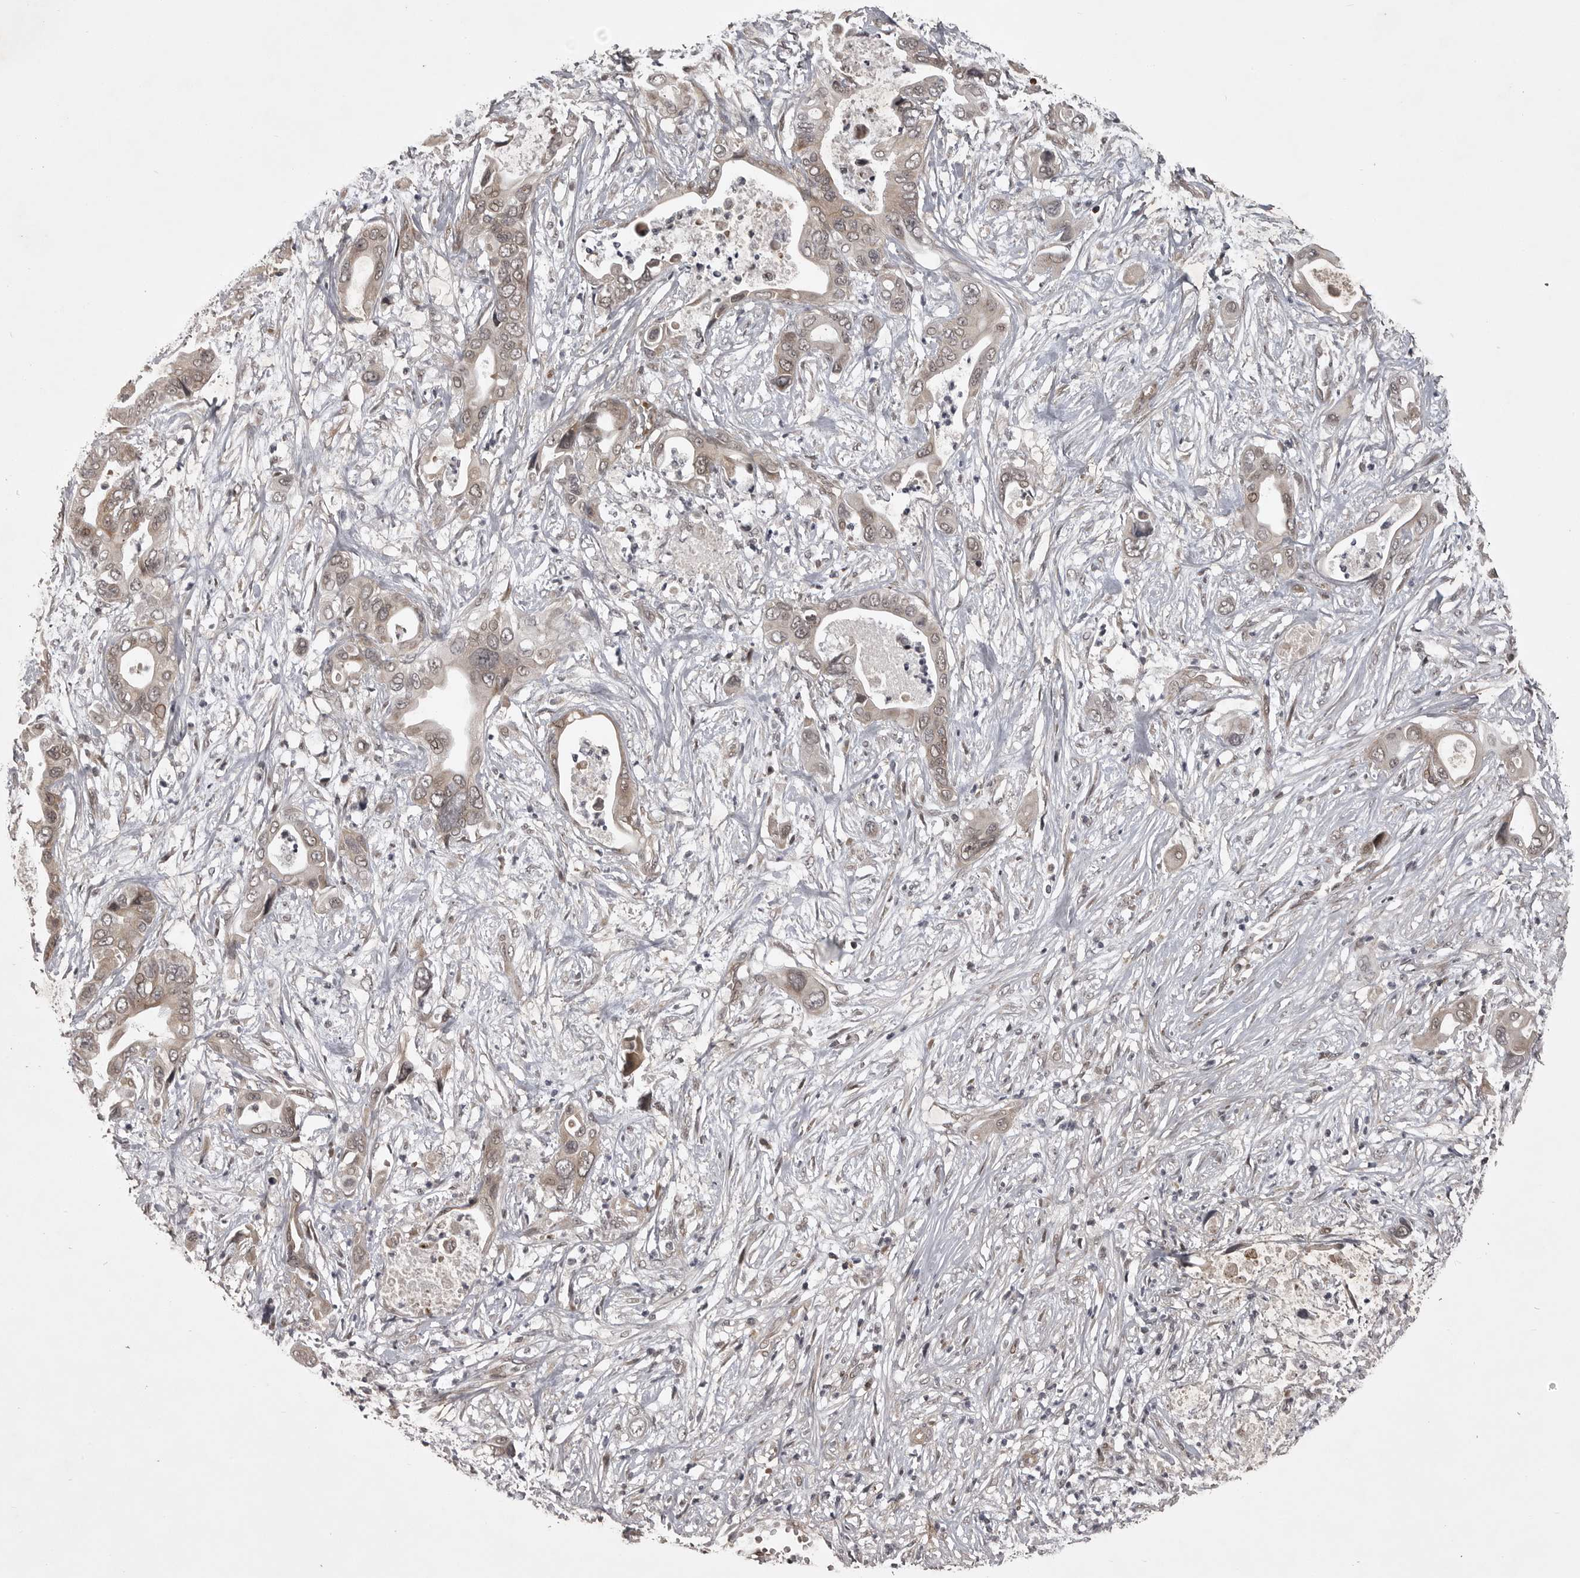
{"staining": {"intensity": "weak", "quantity": ">75%", "location": "cytoplasmic/membranous"}, "tissue": "pancreatic cancer", "cell_type": "Tumor cells", "image_type": "cancer", "snomed": [{"axis": "morphology", "description": "Adenocarcinoma, NOS"}, {"axis": "topography", "description": "Pancreas"}], "caption": "Weak cytoplasmic/membranous expression for a protein is seen in approximately >75% of tumor cells of pancreatic cancer using immunohistochemistry.", "gene": "SNX16", "patient": {"sex": "male", "age": 66}}